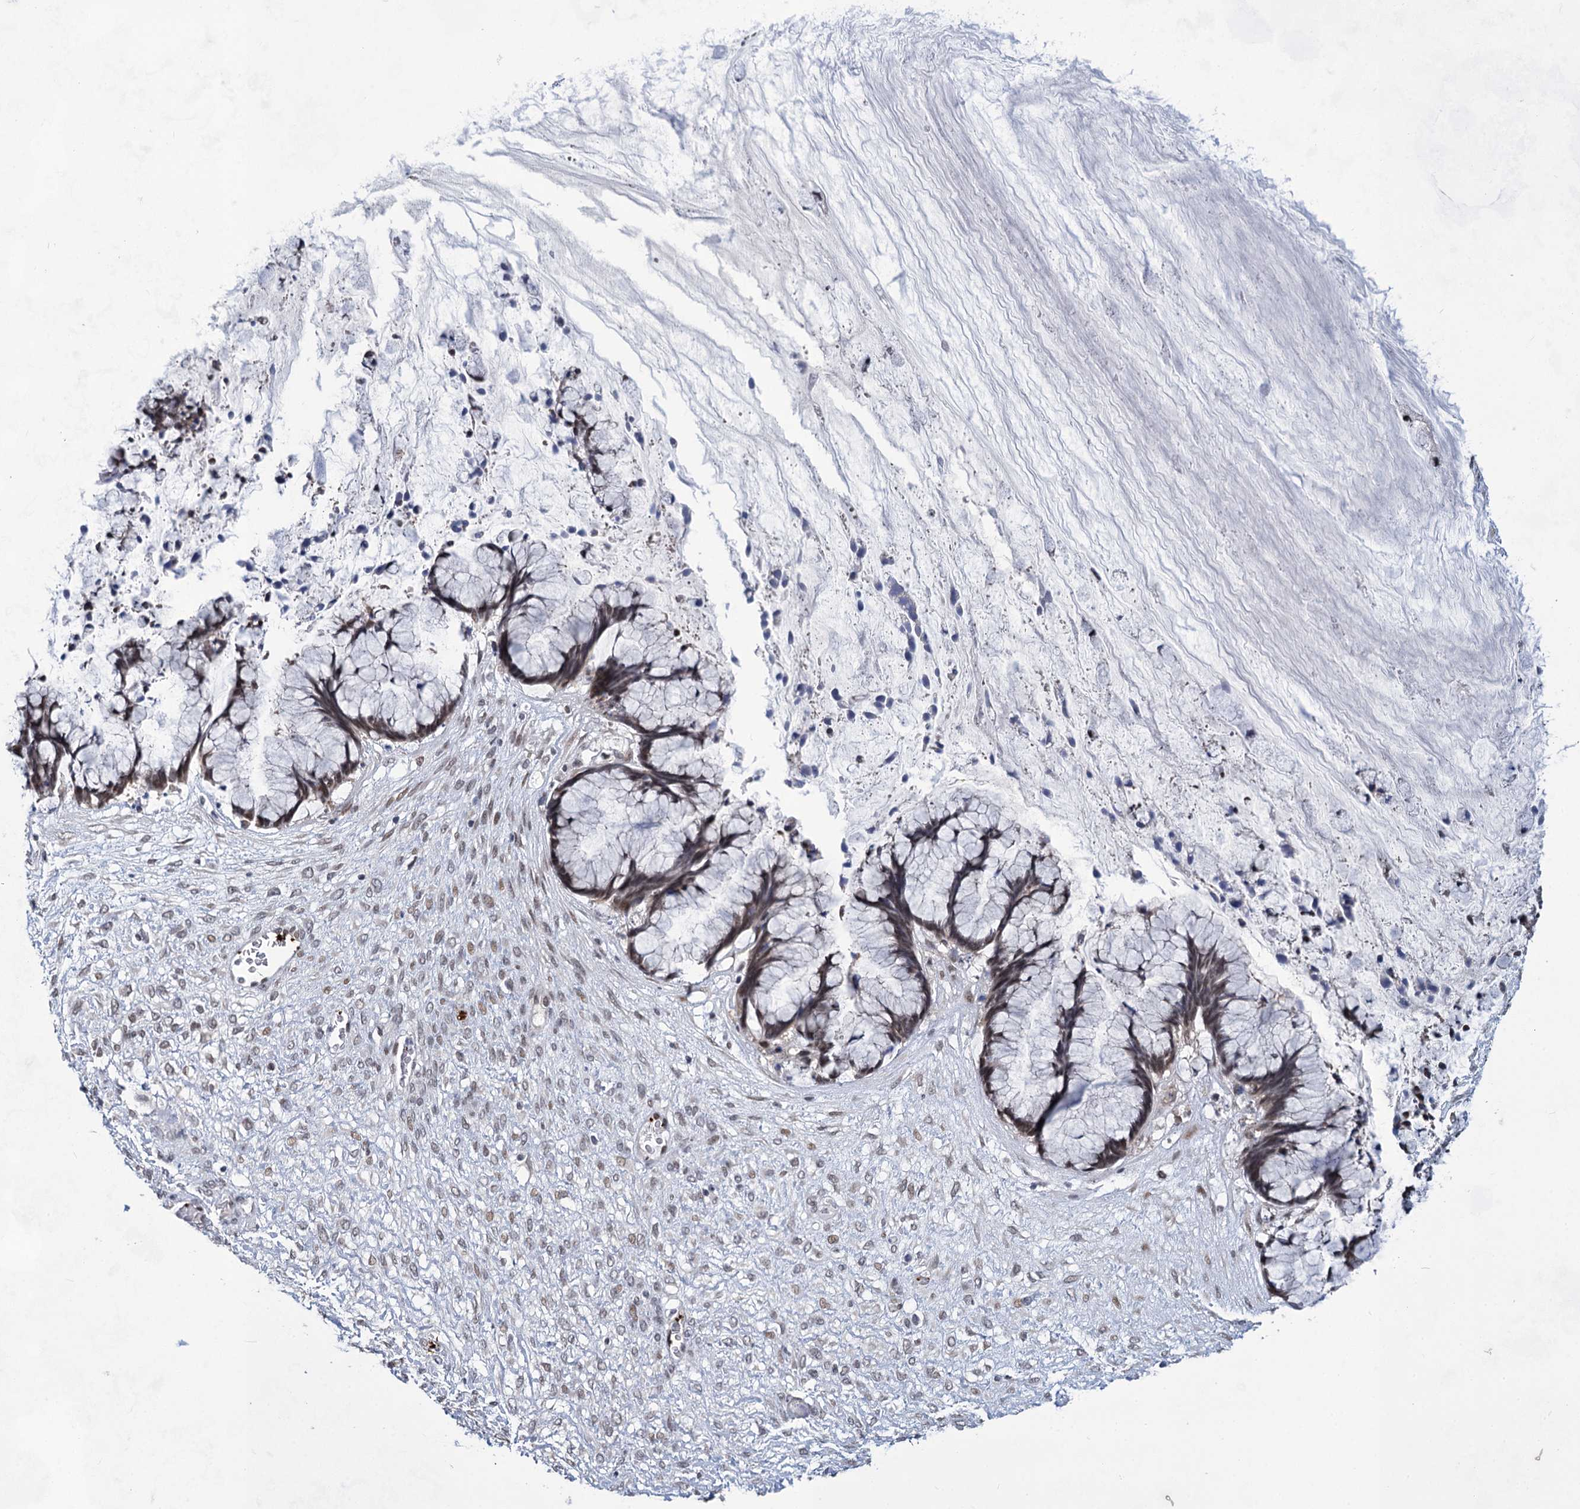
{"staining": {"intensity": "weak", "quantity": "25%-75%", "location": "nuclear"}, "tissue": "ovarian cancer", "cell_type": "Tumor cells", "image_type": "cancer", "snomed": [{"axis": "morphology", "description": "Cystadenocarcinoma, mucinous, NOS"}, {"axis": "topography", "description": "Ovary"}], "caption": "This micrograph exhibits IHC staining of ovarian cancer (mucinous cystadenocarcinoma), with low weak nuclear positivity in approximately 25%-75% of tumor cells.", "gene": "MON2", "patient": {"sex": "female", "age": 42}}